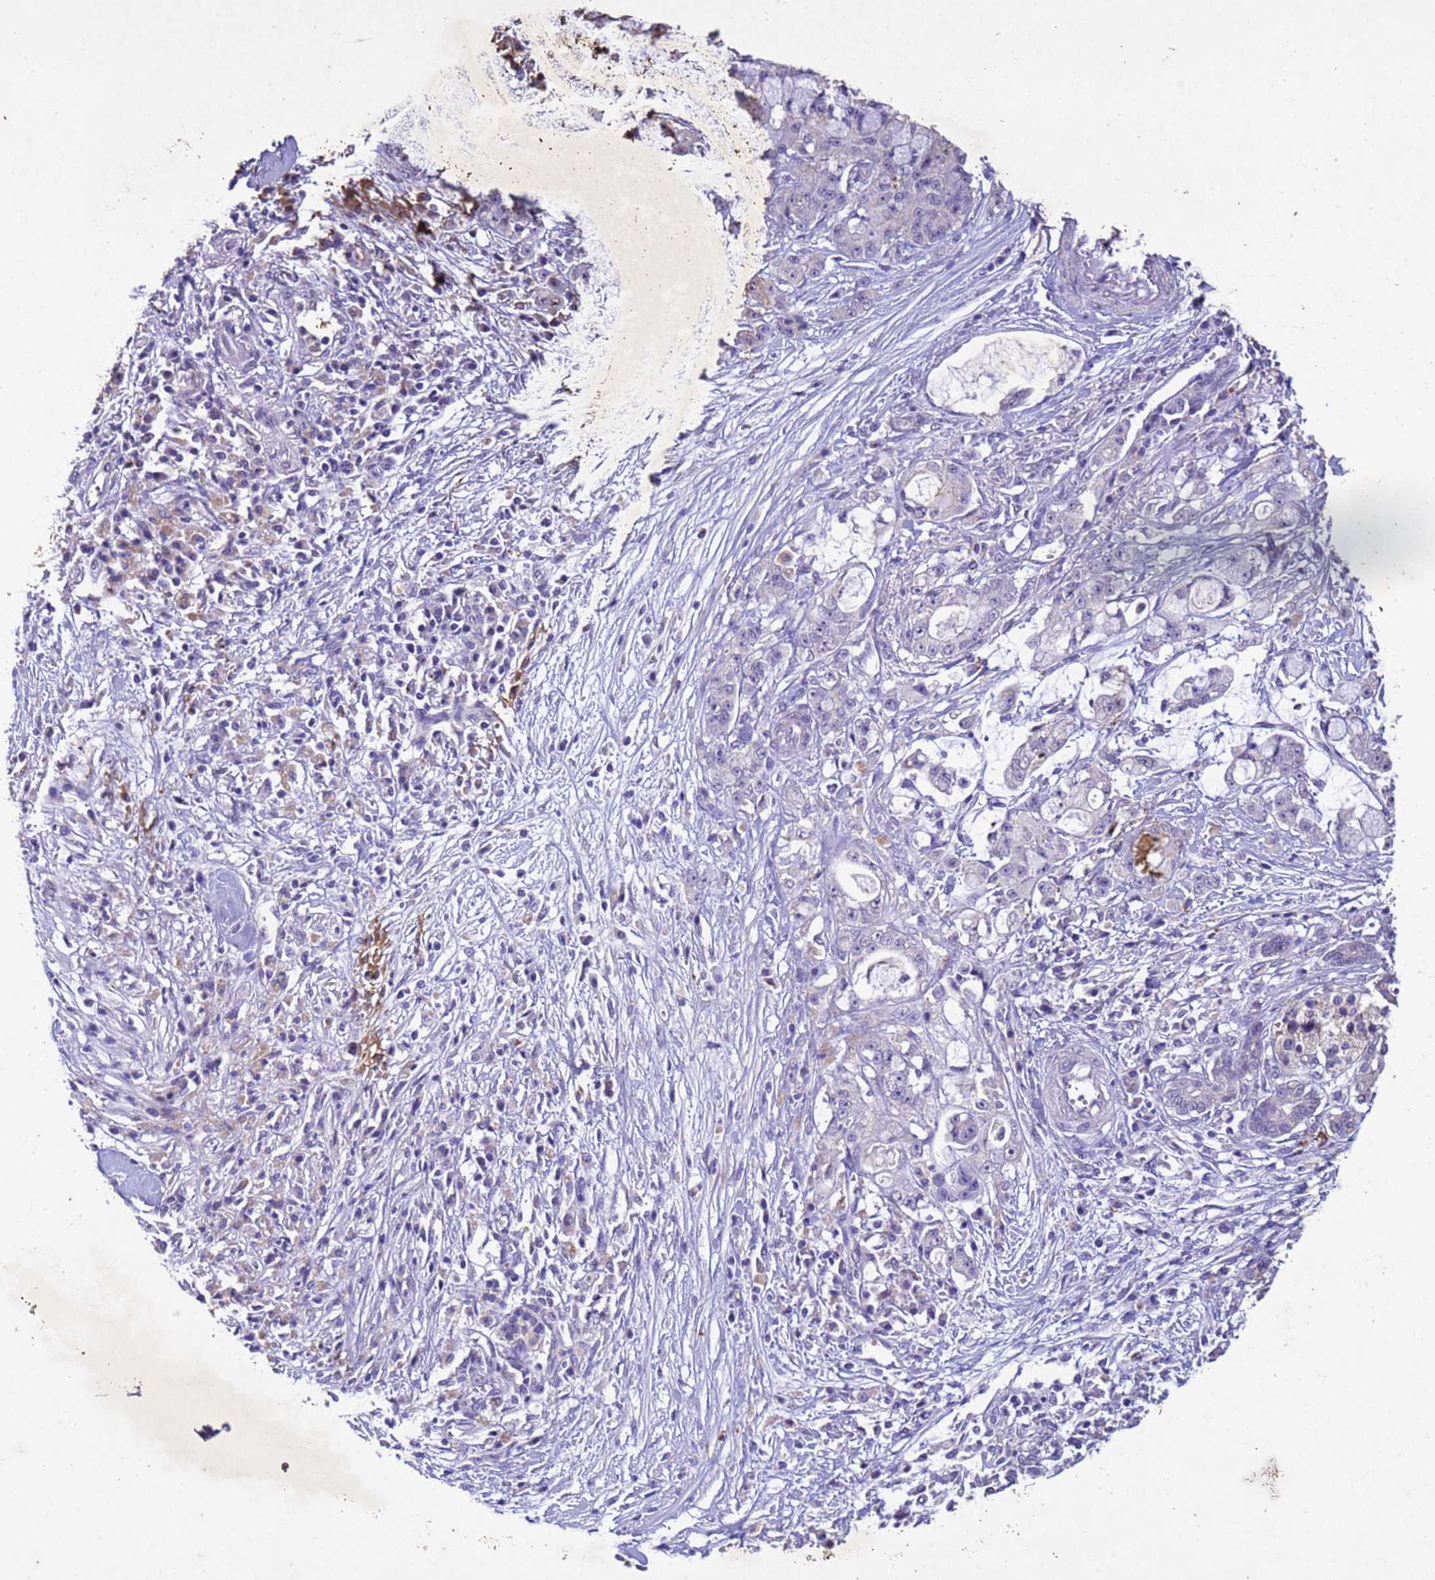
{"staining": {"intensity": "negative", "quantity": "none", "location": "none"}, "tissue": "pancreatic cancer", "cell_type": "Tumor cells", "image_type": "cancer", "snomed": [{"axis": "morphology", "description": "Adenocarcinoma, NOS"}, {"axis": "topography", "description": "Pancreas"}], "caption": "DAB immunohistochemical staining of human pancreatic cancer (adenocarcinoma) shows no significant staining in tumor cells.", "gene": "NLRP11", "patient": {"sex": "female", "age": 73}}